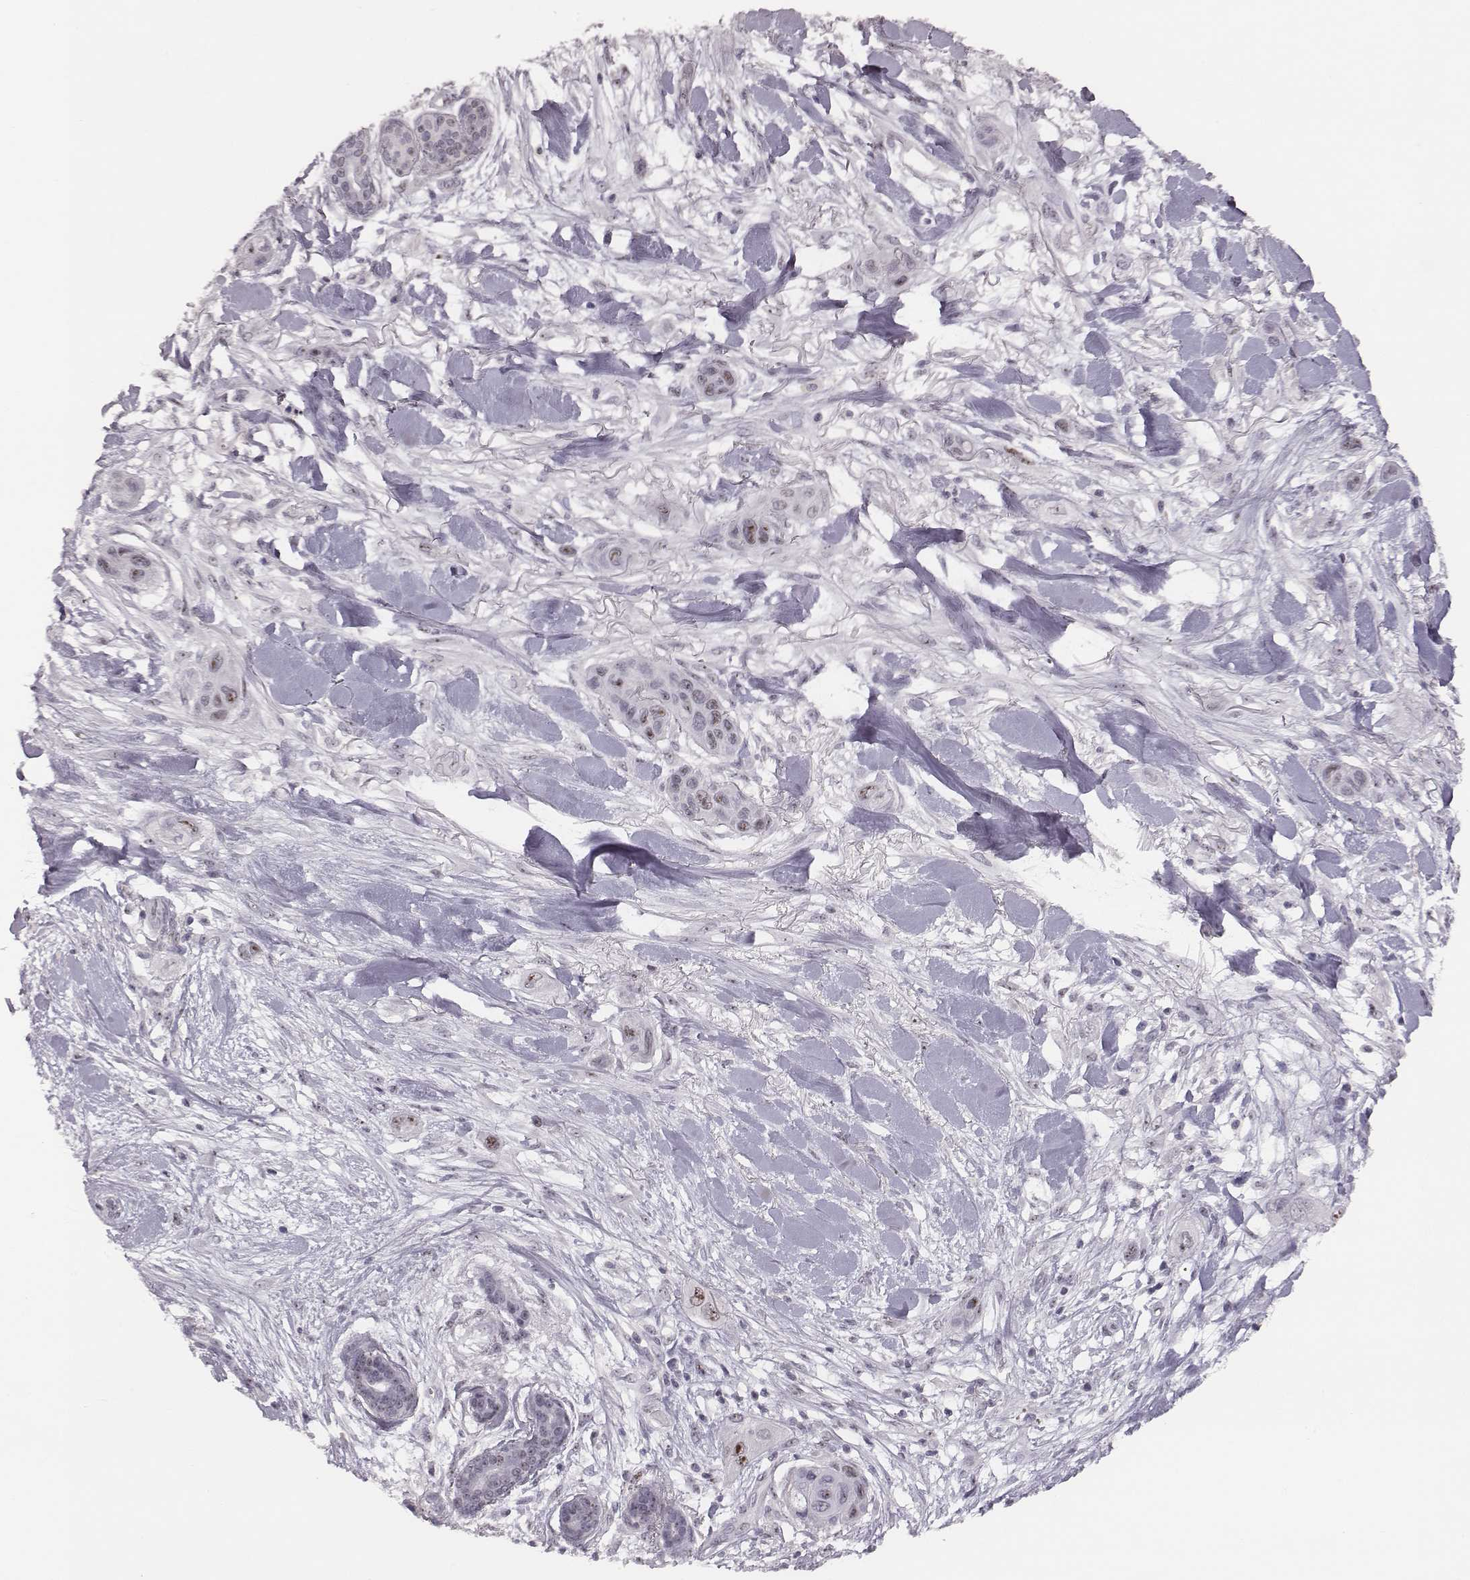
{"staining": {"intensity": "weak", "quantity": "25%-75%", "location": "nuclear"}, "tissue": "skin cancer", "cell_type": "Tumor cells", "image_type": "cancer", "snomed": [{"axis": "morphology", "description": "Squamous cell carcinoma, NOS"}, {"axis": "topography", "description": "Skin"}], "caption": "Skin squamous cell carcinoma stained for a protein reveals weak nuclear positivity in tumor cells.", "gene": "NIFK", "patient": {"sex": "male", "age": 79}}